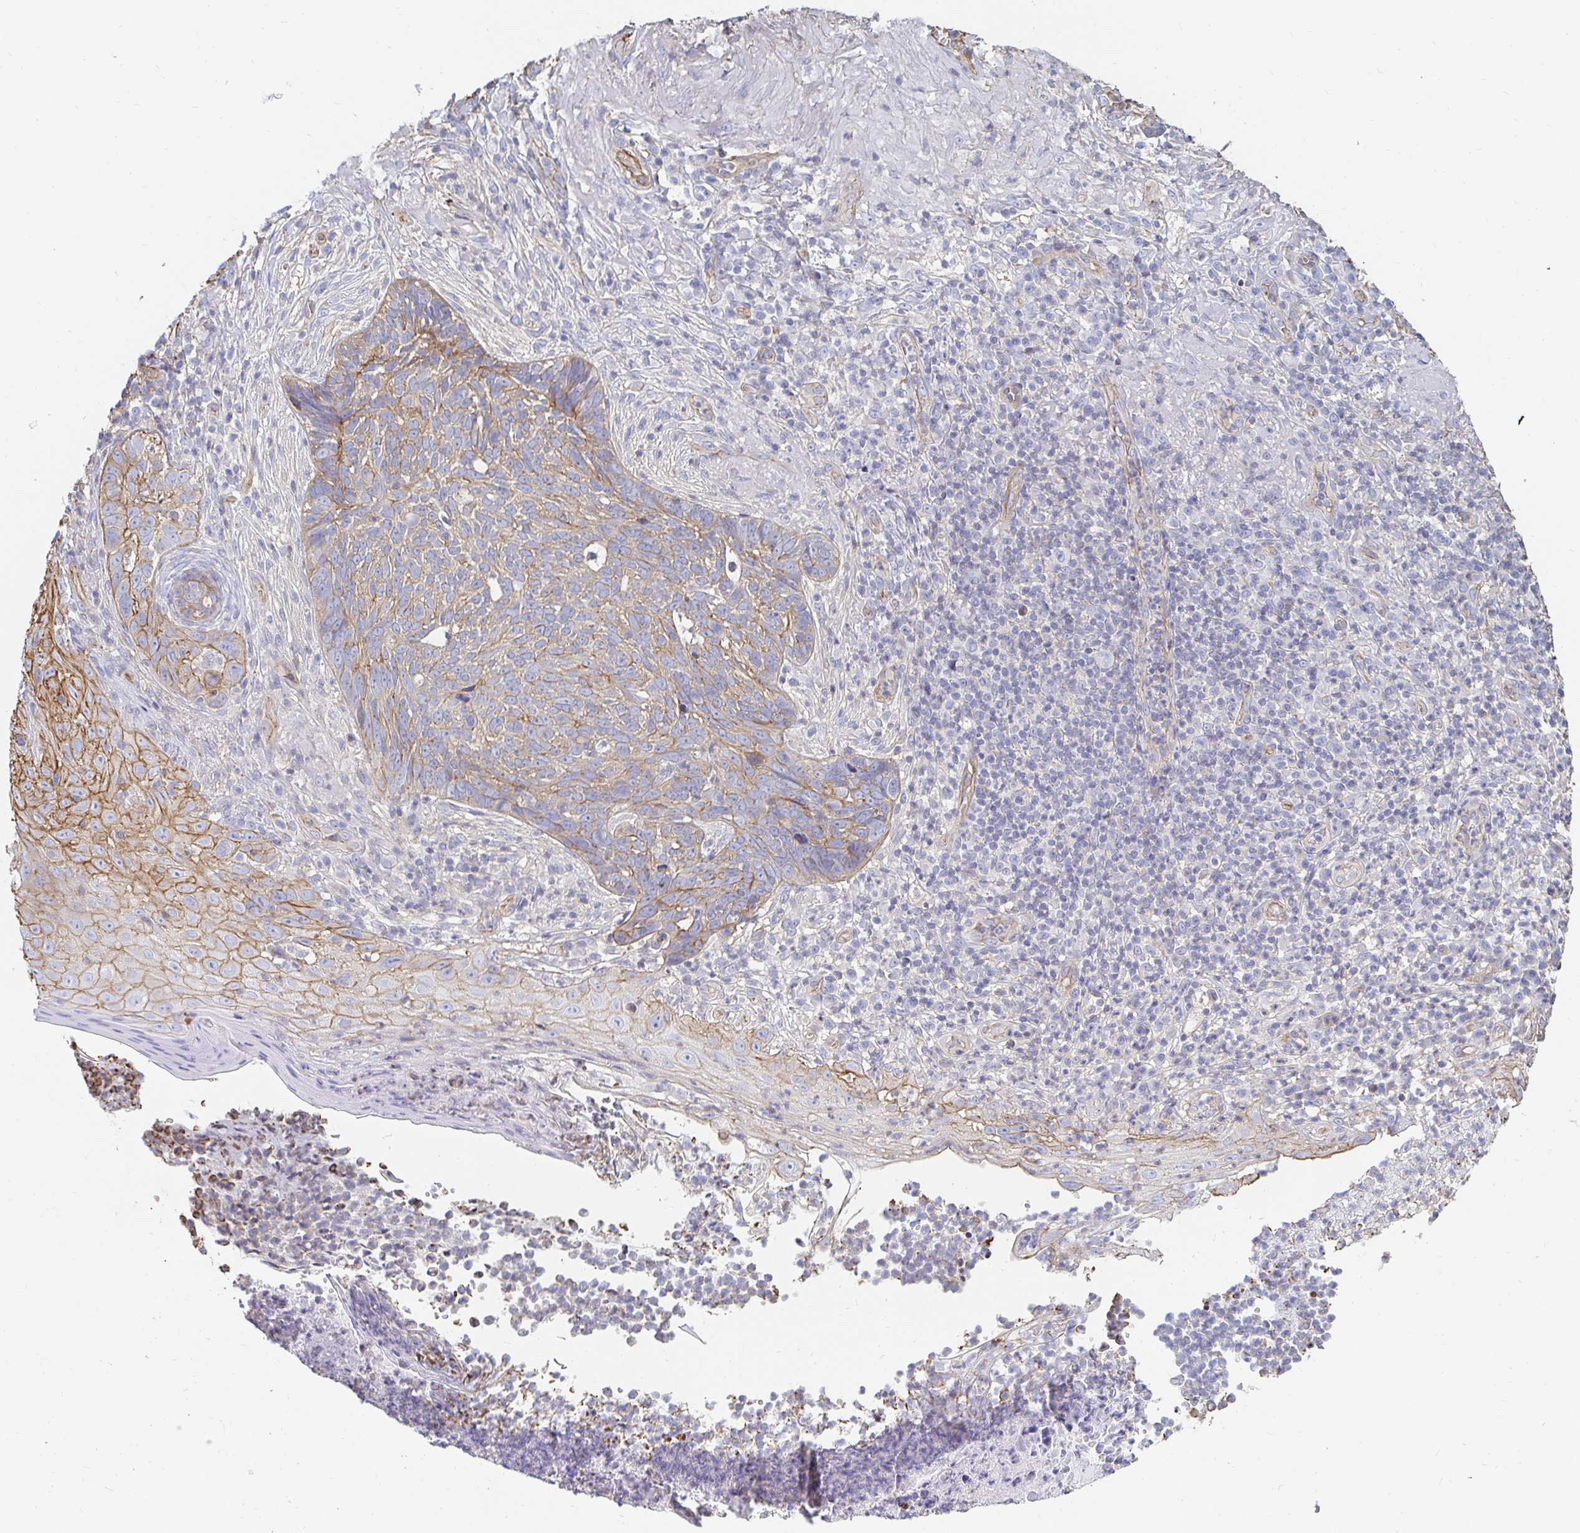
{"staining": {"intensity": "moderate", "quantity": "25%-75%", "location": "cytoplasmic/membranous"}, "tissue": "skin cancer", "cell_type": "Tumor cells", "image_type": "cancer", "snomed": [{"axis": "morphology", "description": "Basal cell carcinoma"}, {"axis": "topography", "description": "Skin"}, {"axis": "topography", "description": "Skin of face"}], "caption": "Human skin cancer (basal cell carcinoma) stained with a brown dye demonstrates moderate cytoplasmic/membranous positive expression in about 25%-75% of tumor cells.", "gene": "PTPN14", "patient": {"sex": "female", "age": 95}}